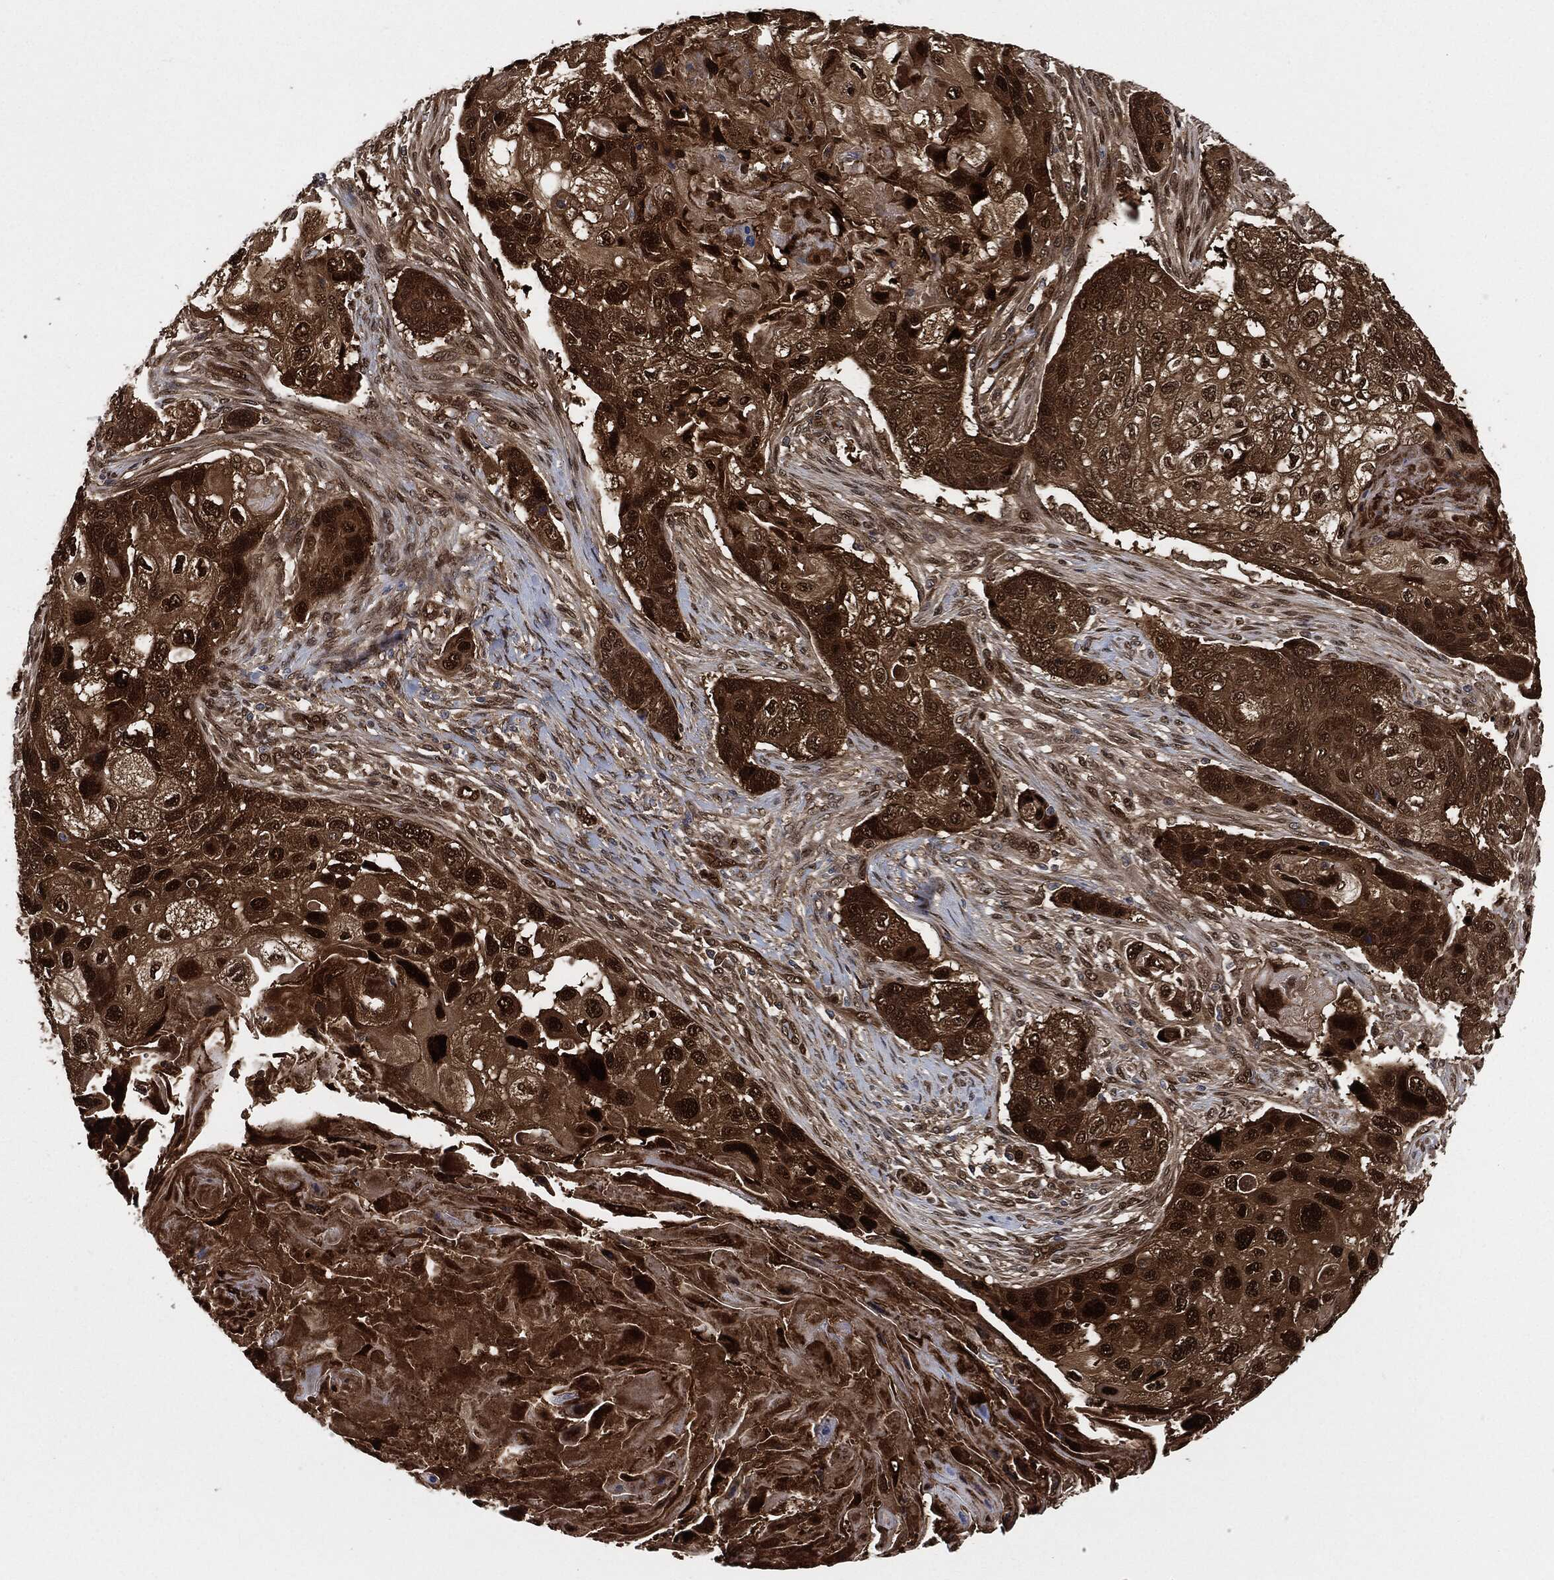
{"staining": {"intensity": "strong", "quantity": "25%-75%", "location": "cytoplasmic/membranous,nuclear"}, "tissue": "lung cancer", "cell_type": "Tumor cells", "image_type": "cancer", "snomed": [{"axis": "morphology", "description": "Normal tissue, NOS"}, {"axis": "morphology", "description": "Squamous cell carcinoma, NOS"}, {"axis": "topography", "description": "Bronchus"}, {"axis": "topography", "description": "Lung"}], "caption": "IHC of lung cancer demonstrates high levels of strong cytoplasmic/membranous and nuclear staining in about 25%-75% of tumor cells.", "gene": "DCTN1", "patient": {"sex": "male", "age": 69}}